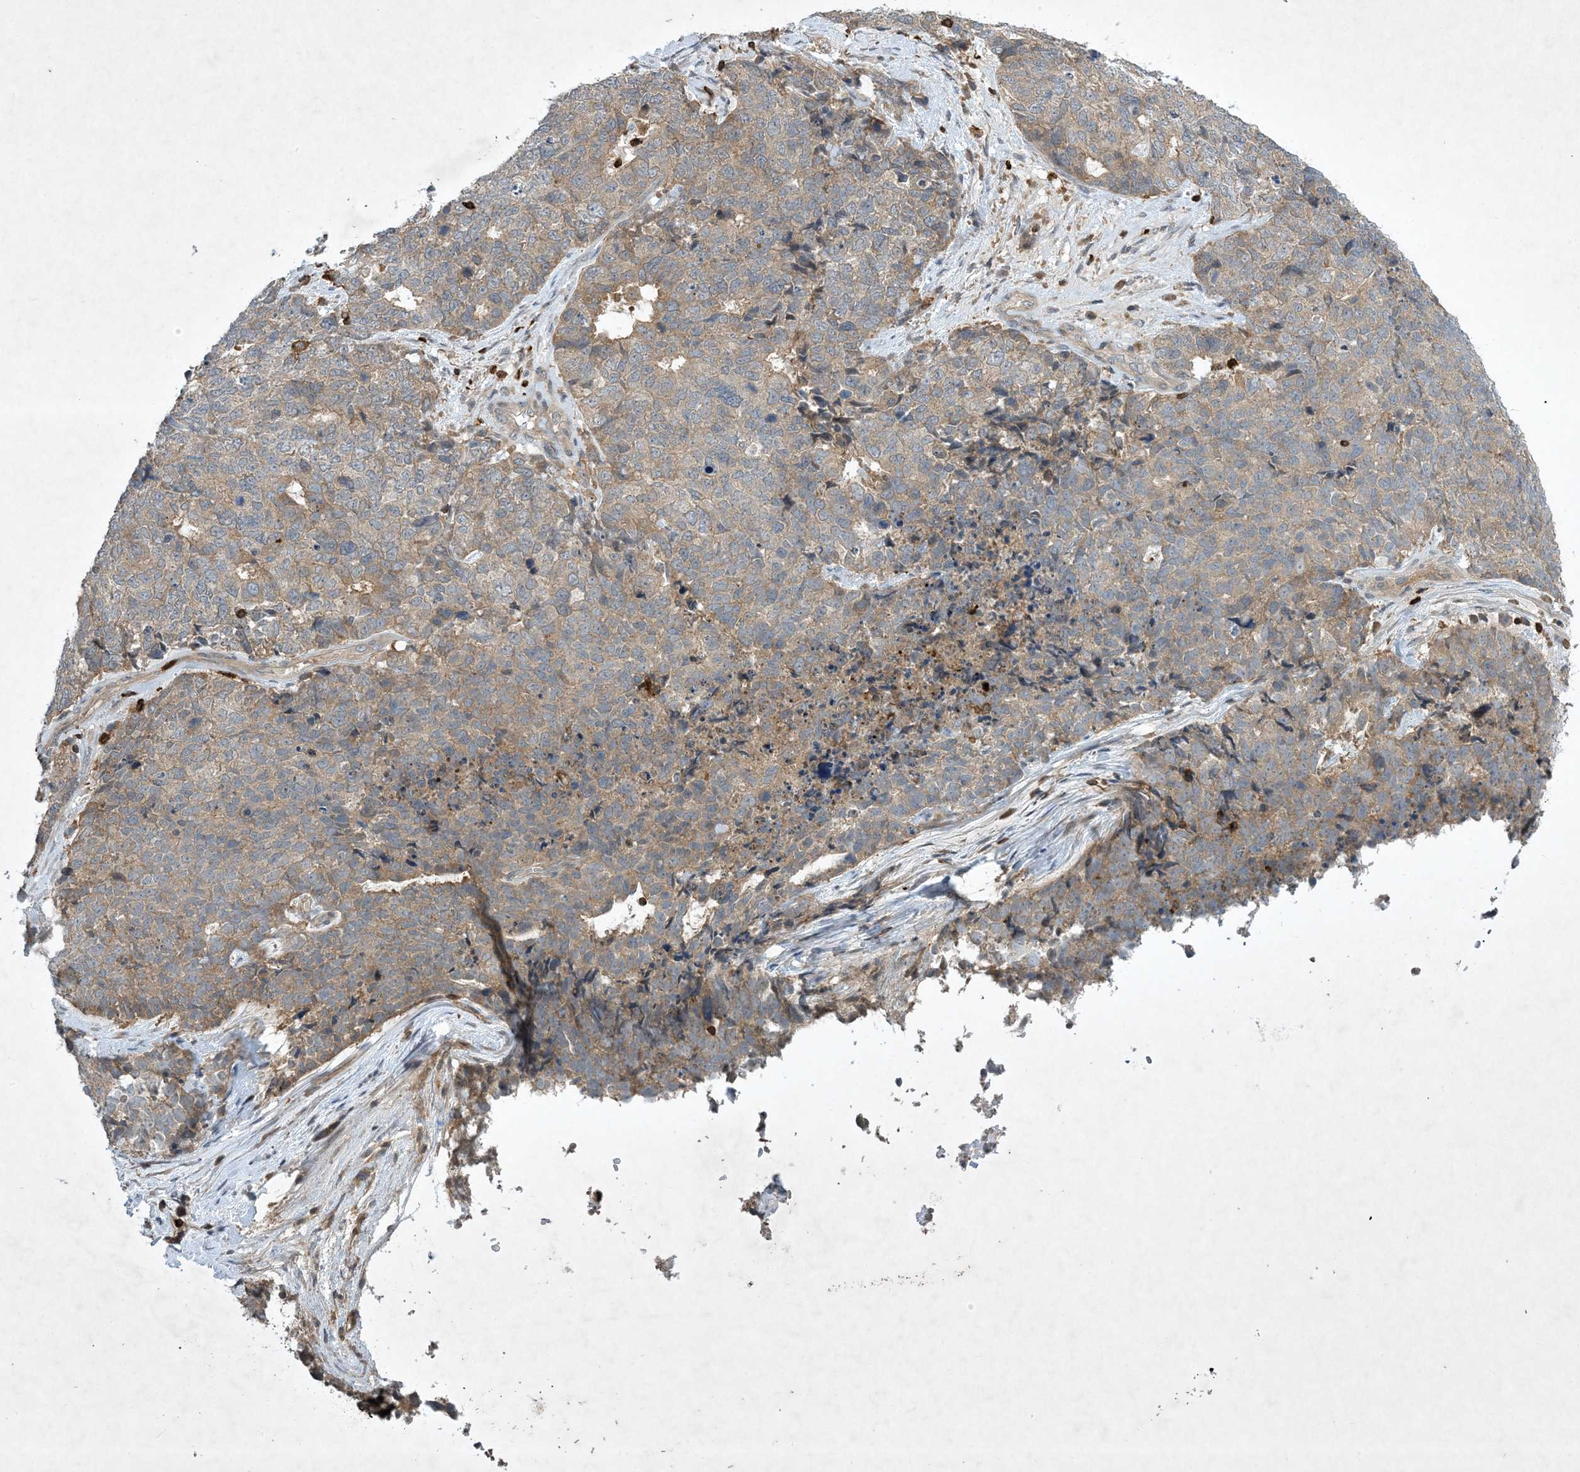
{"staining": {"intensity": "weak", "quantity": ">75%", "location": "cytoplasmic/membranous"}, "tissue": "cervical cancer", "cell_type": "Tumor cells", "image_type": "cancer", "snomed": [{"axis": "morphology", "description": "Squamous cell carcinoma, NOS"}, {"axis": "topography", "description": "Cervix"}], "caption": "Immunohistochemistry (IHC) staining of squamous cell carcinoma (cervical), which reveals low levels of weak cytoplasmic/membranous staining in about >75% of tumor cells indicating weak cytoplasmic/membranous protein positivity. The staining was performed using DAB (3,3'-diaminobenzidine) (brown) for protein detection and nuclei were counterstained in hematoxylin (blue).", "gene": "AK9", "patient": {"sex": "female", "age": 63}}